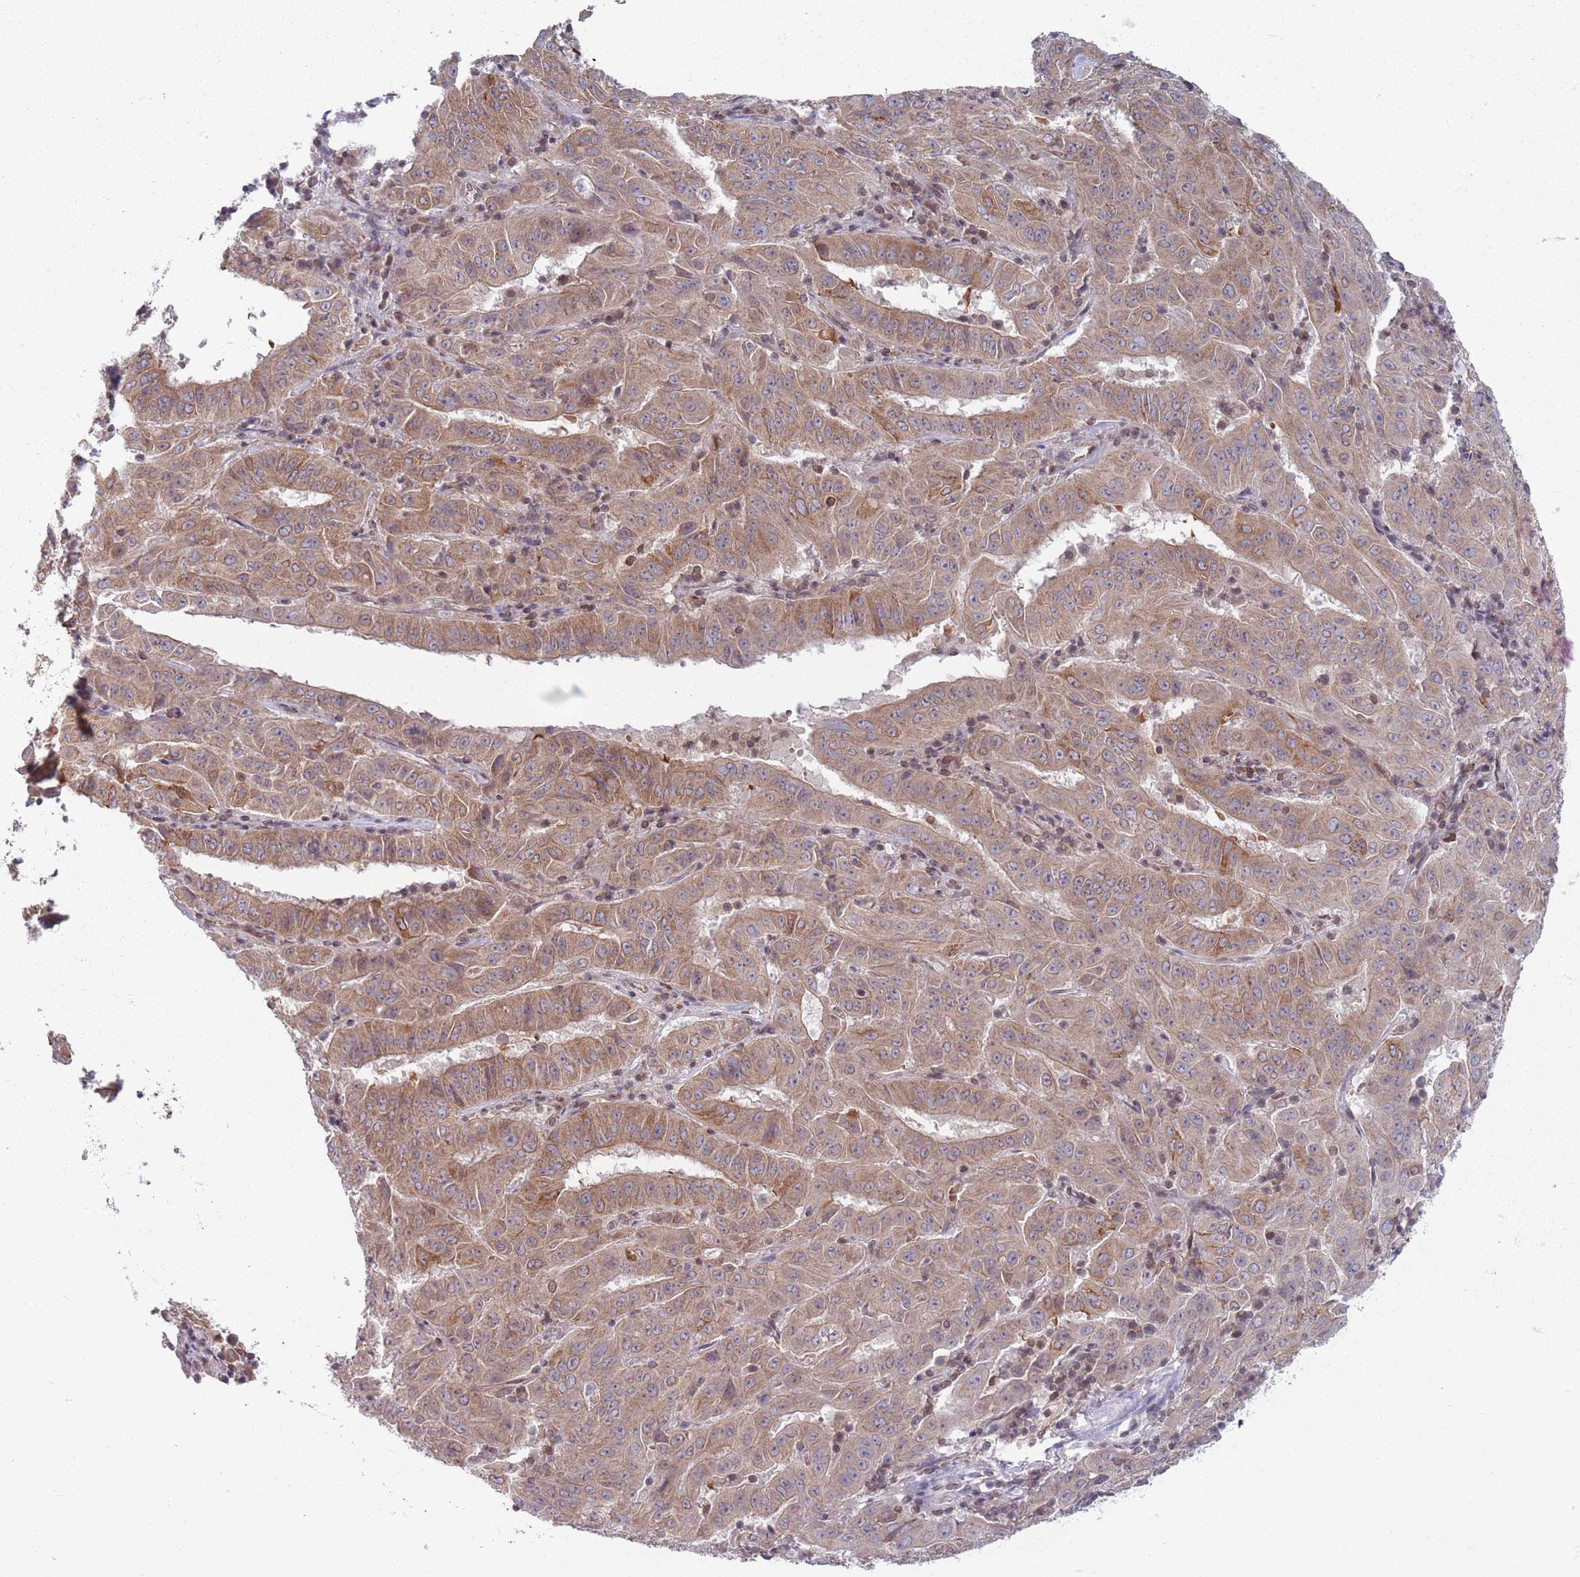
{"staining": {"intensity": "moderate", "quantity": ">75%", "location": "cytoplasmic/membranous"}, "tissue": "pancreatic cancer", "cell_type": "Tumor cells", "image_type": "cancer", "snomed": [{"axis": "morphology", "description": "Adenocarcinoma, NOS"}, {"axis": "topography", "description": "Pancreas"}], "caption": "The image displays immunohistochemical staining of pancreatic adenocarcinoma. There is moderate cytoplasmic/membranous staining is identified in about >75% of tumor cells.", "gene": "VRK2", "patient": {"sex": "male", "age": 63}}